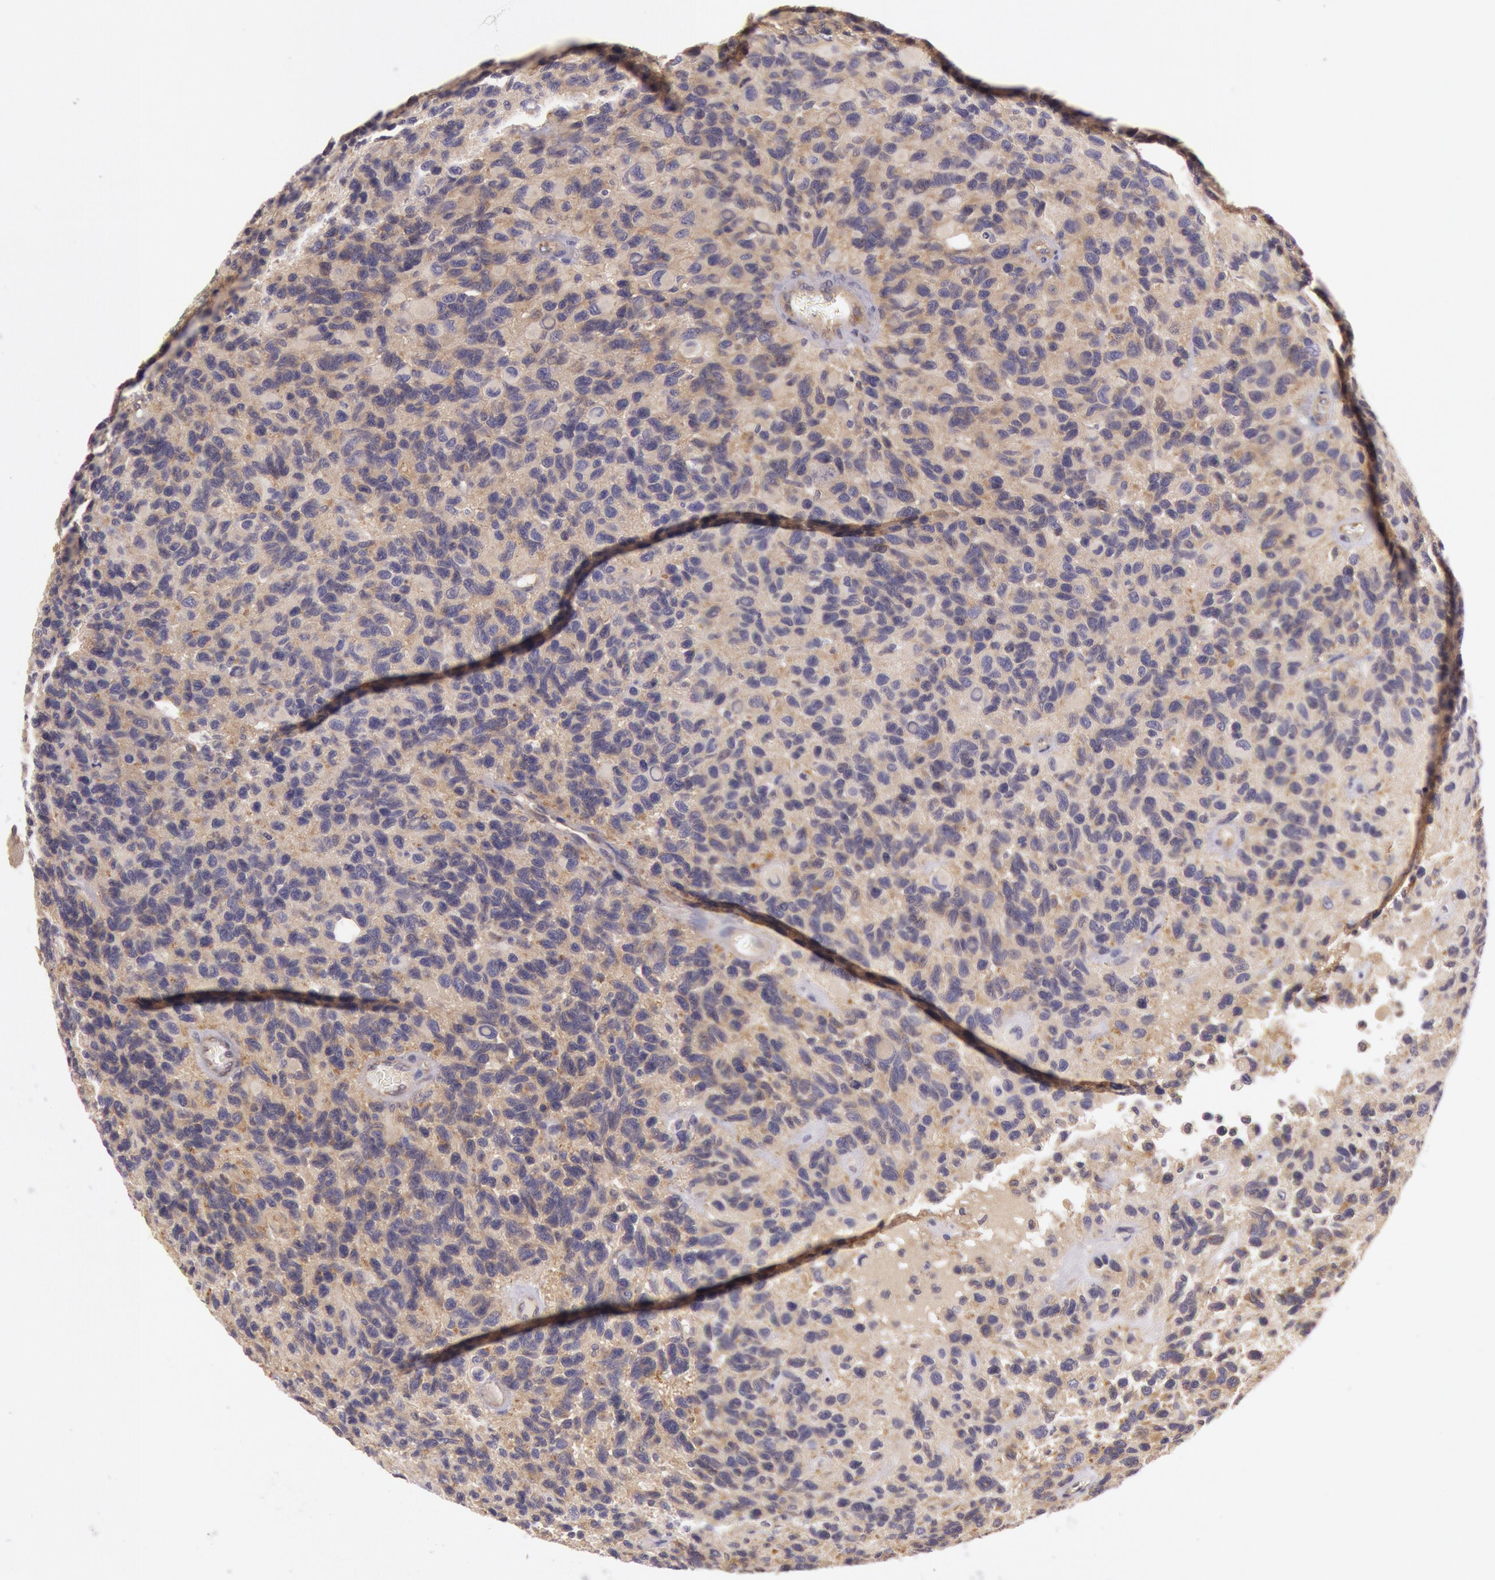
{"staining": {"intensity": "moderate", "quantity": "<25%", "location": "cytoplasmic/membranous"}, "tissue": "glioma", "cell_type": "Tumor cells", "image_type": "cancer", "snomed": [{"axis": "morphology", "description": "Glioma, malignant, High grade"}, {"axis": "topography", "description": "Brain"}], "caption": "This photomicrograph demonstrates malignant glioma (high-grade) stained with immunohistochemistry to label a protein in brown. The cytoplasmic/membranous of tumor cells show moderate positivity for the protein. Nuclei are counter-stained blue.", "gene": "CHUK", "patient": {"sex": "male", "age": 77}}